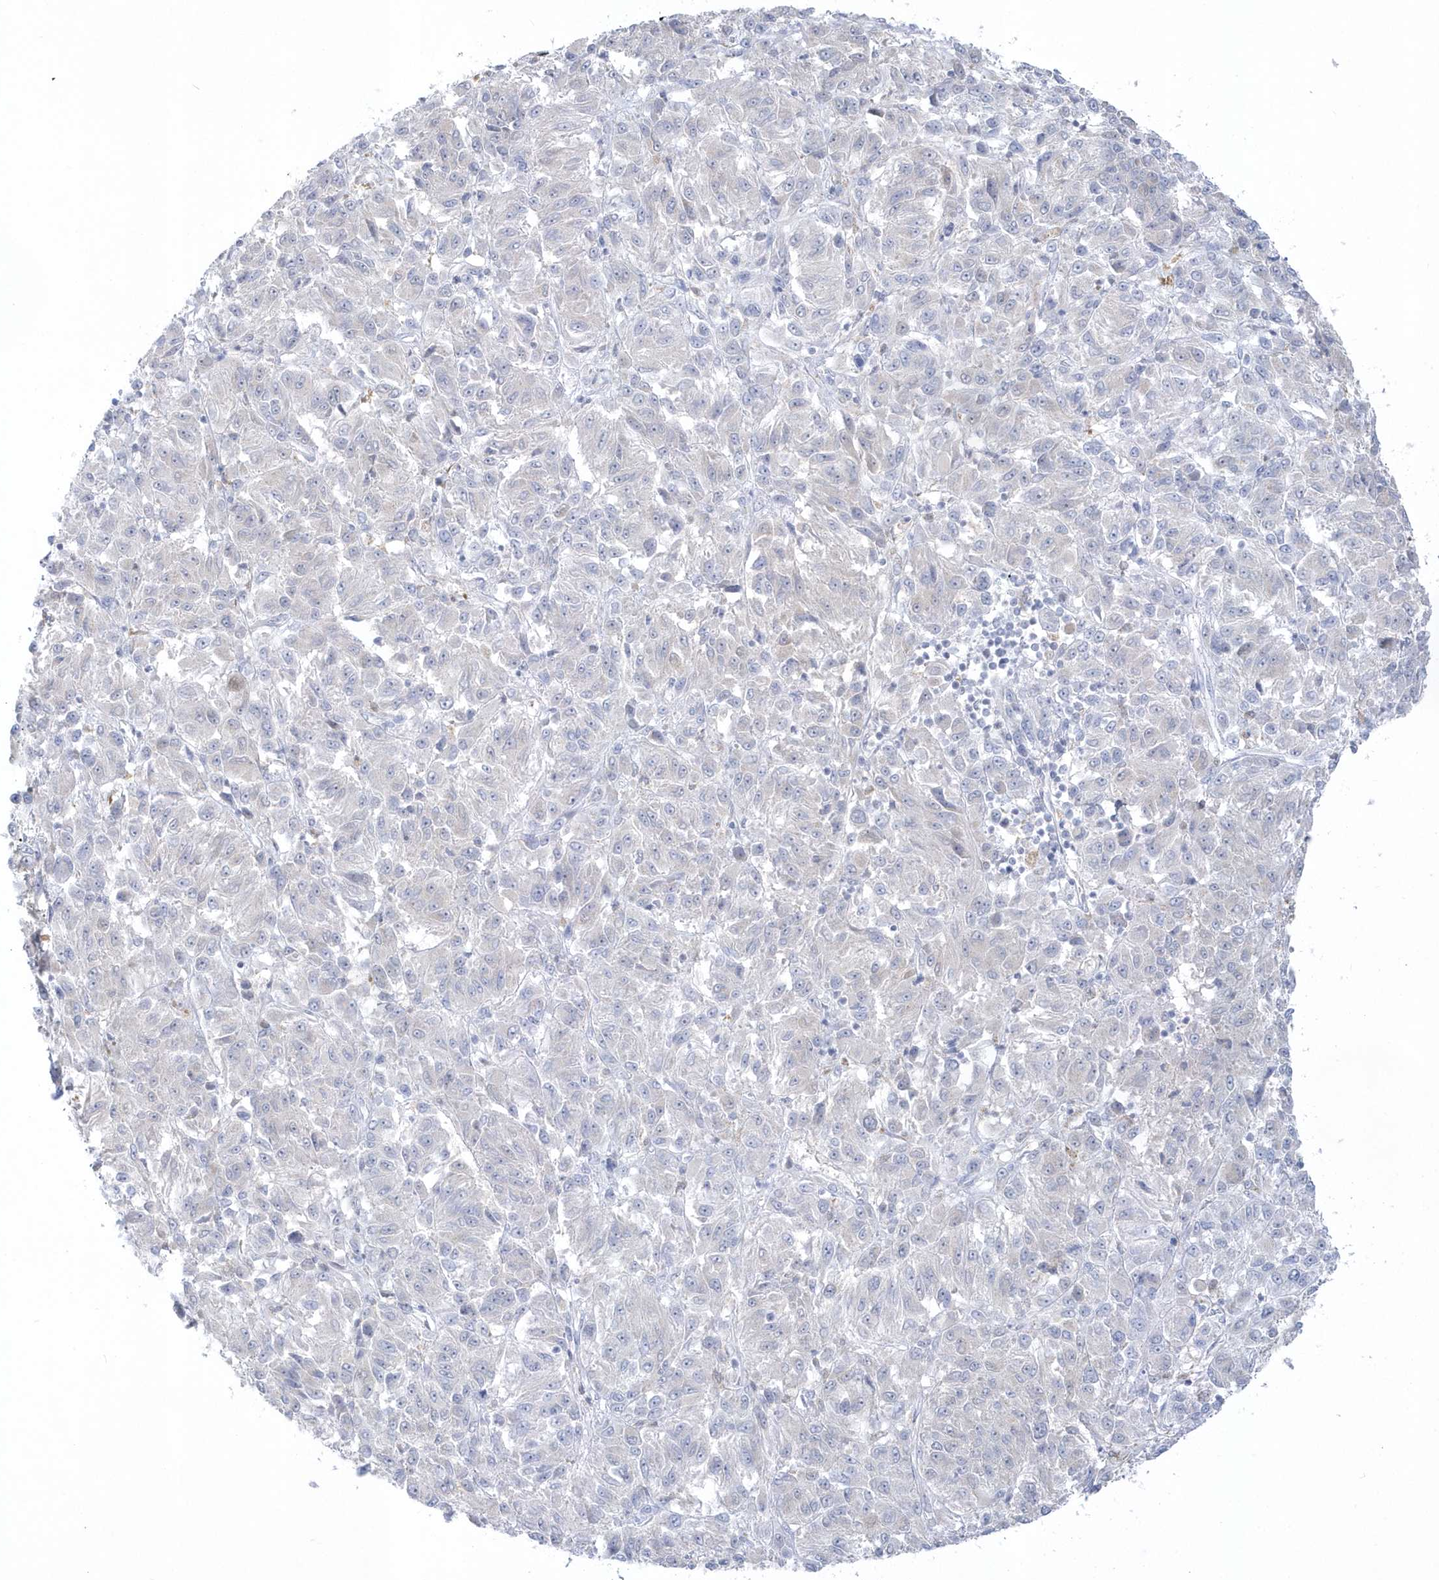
{"staining": {"intensity": "negative", "quantity": "none", "location": "none"}, "tissue": "melanoma", "cell_type": "Tumor cells", "image_type": "cancer", "snomed": [{"axis": "morphology", "description": "Malignant melanoma, Metastatic site"}, {"axis": "topography", "description": "Lung"}], "caption": "This is a micrograph of immunohistochemistry staining of malignant melanoma (metastatic site), which shows no expression in tumor cells.", "gene": "PCBD1", "patient": {"sex": "male", "age": 64}}